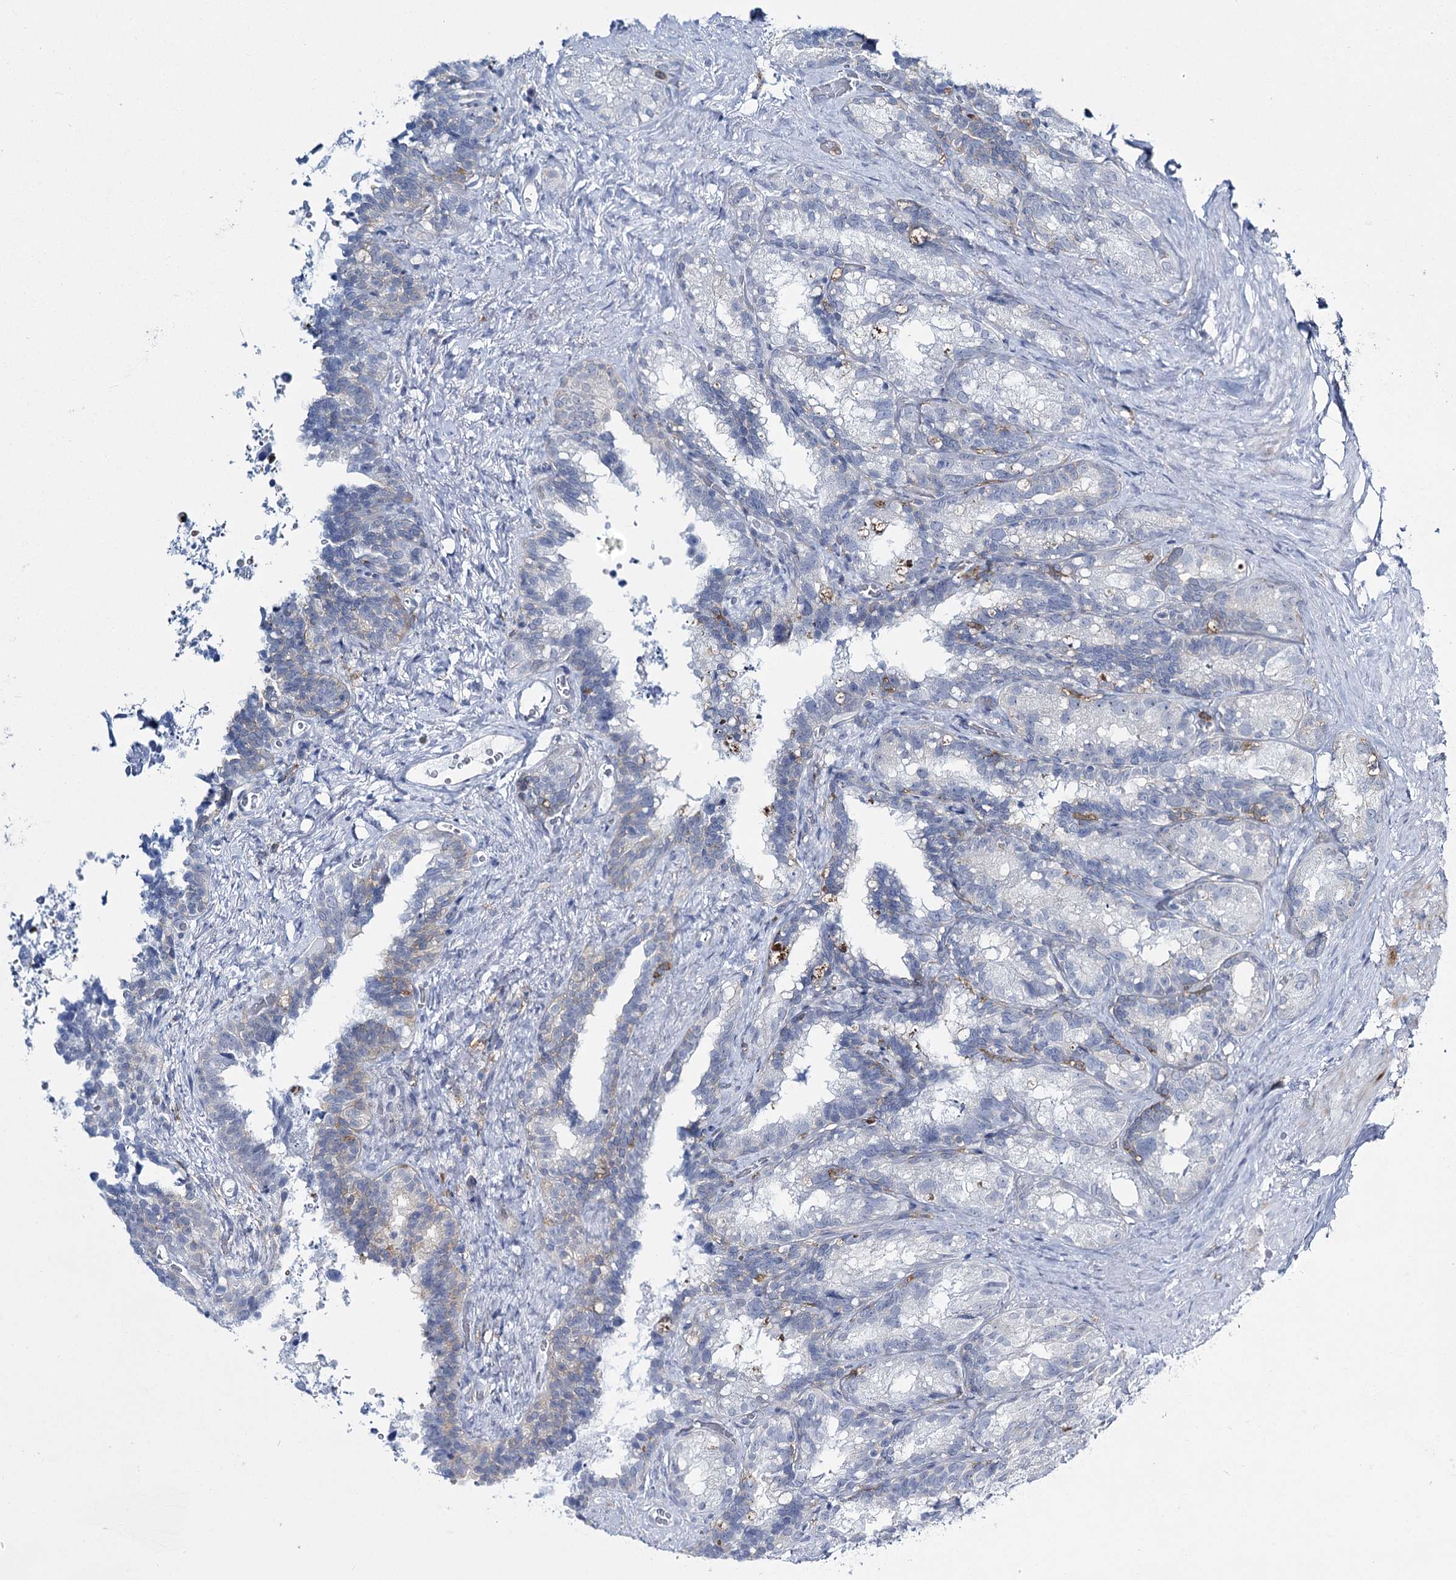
{"staining": {"intensity": "negative", "quantity": "none", "location": "none"}, "tissue": "seminal vesicle", "cell_type": "Glandular cells", "image_type": "normal", "snomed": [{"axis": "morphology", "description": "Normal tissue, NOS"}, {"axis": "topography", "description": "Seminal veicle"}], "caption": "This is an IHC histopathology image of benign human seminal vesicle. There is no positivity in glandular cells.", "gene": "CCDC88A", "patient": {"sex": "male", "age": 60}}